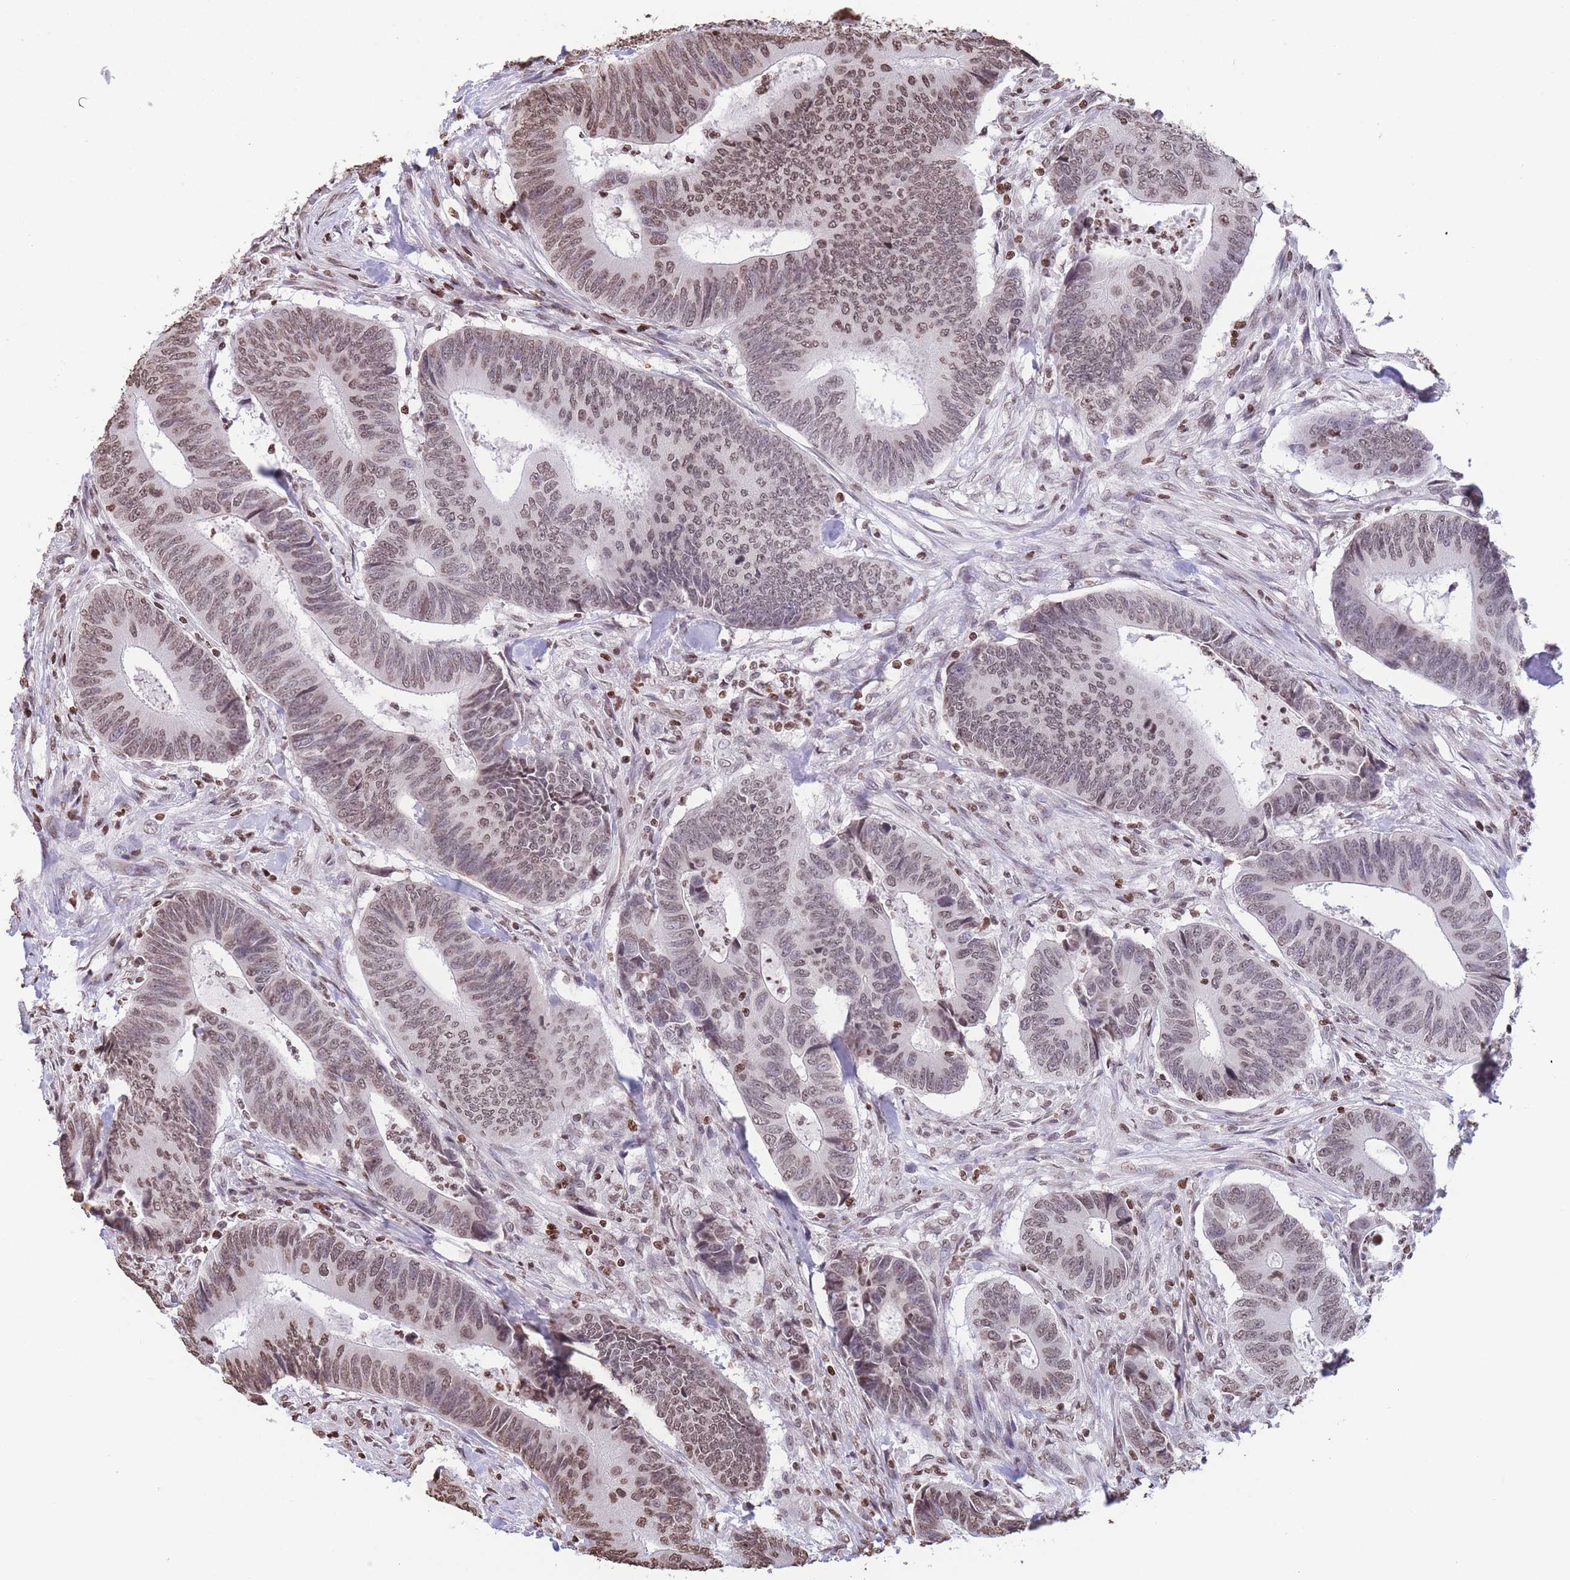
{"staining": {"intensity": "moderate", "quantity": ">75%", "location": "nuclear"}, "tissue": "colorectal cancer", "cell_type": "Tumor cells", "image_type": "cancer", "snomed": [{"axis": "morphology", "description": "Adenocarcinoma, NOS"}, {"axis": "topography", "description": "Colon"}], "caption": "Protein expression analysis of human adenocarcinoma (colorectal) reveals moderate nuclear staining in approximately >75% of tumor cells.", "gene": "H2BC11", "patient": {"sex": "male", "age": 87}}